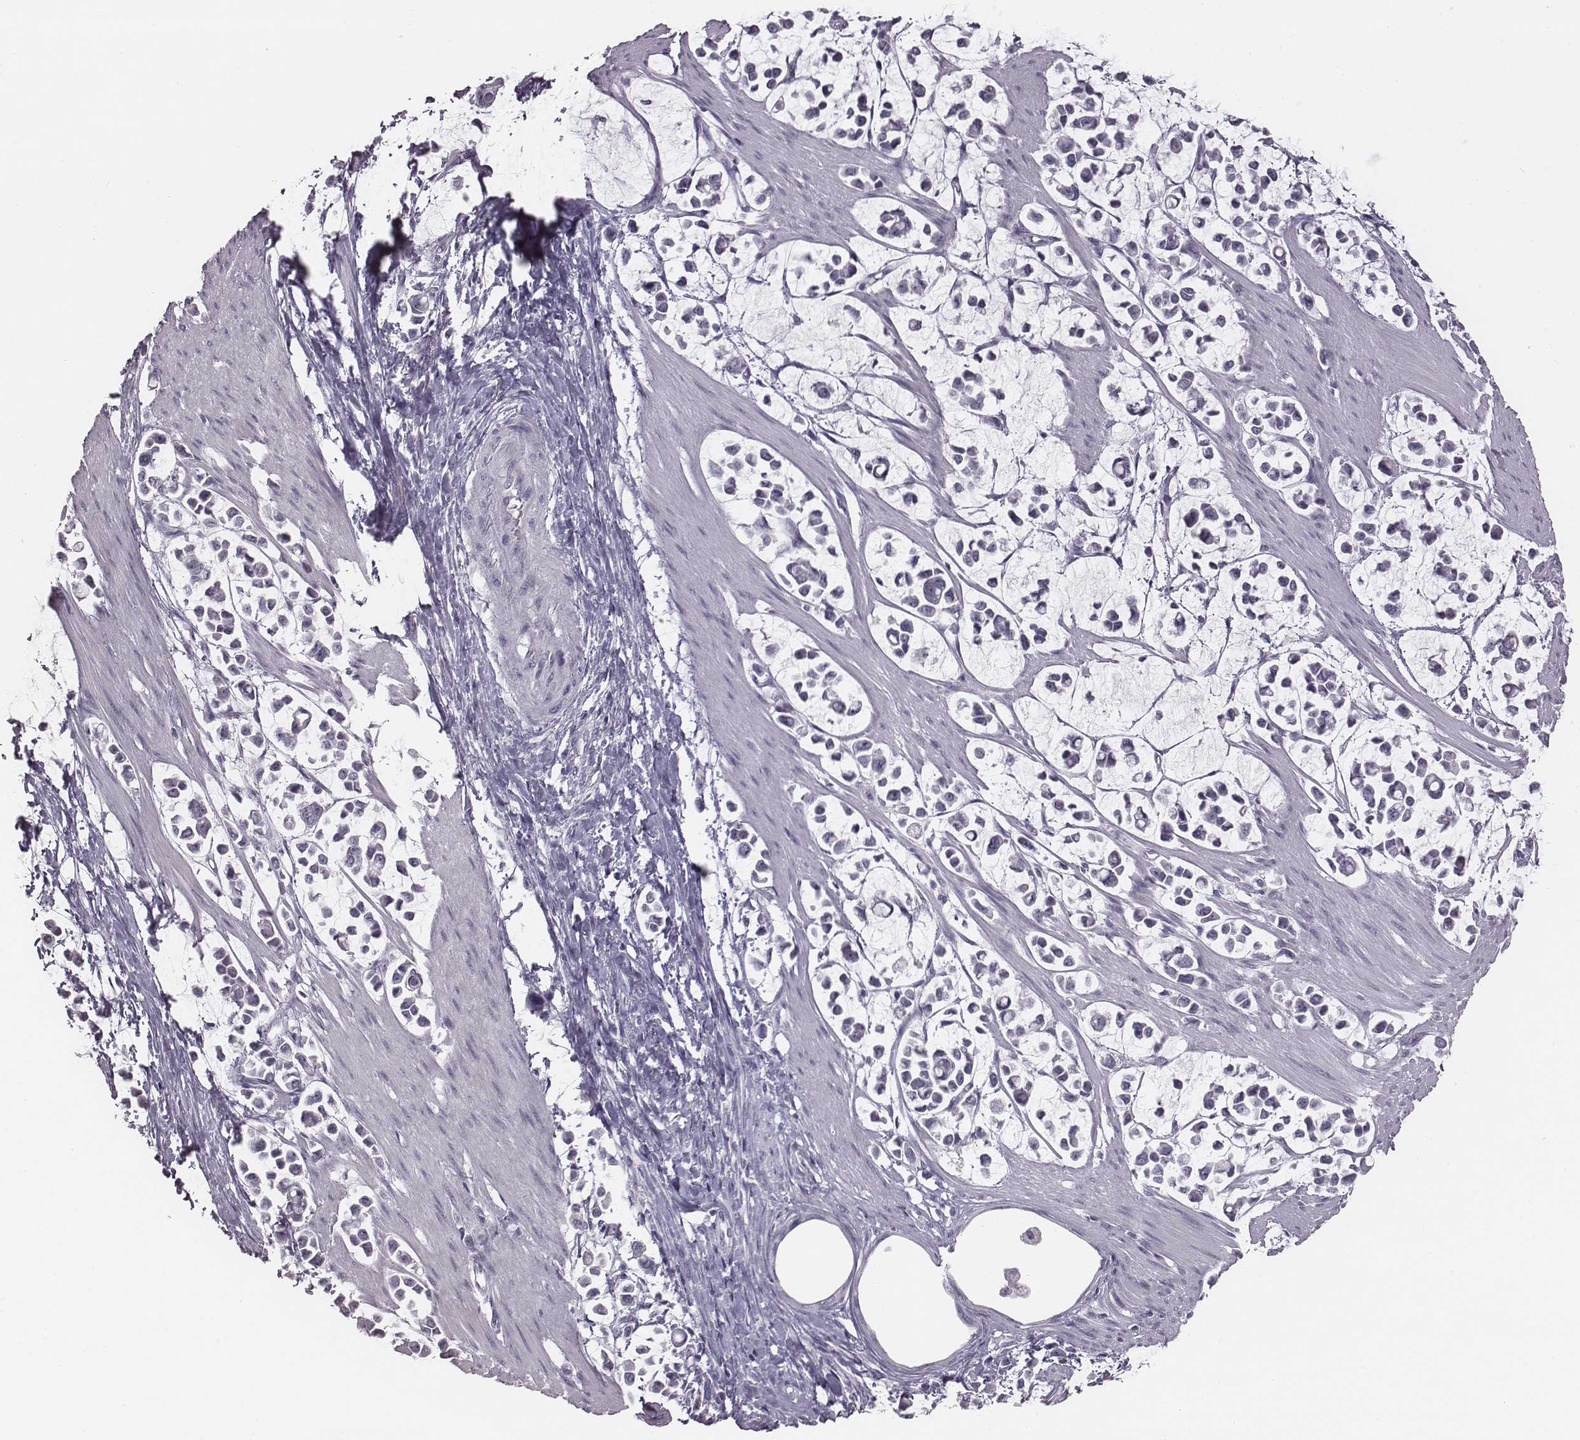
{"staining": {"intensity": "negative", "quantity": "none", "location": "none"}, "tissue": "stomach cancer", "cell_type": "Tumor cells", "image_type": "cancer", "snomed": [{"axis": "morphology", "description": "Adenocarcinoma, NOS"}, {"axis": "topography", "description": "Stomach"}], "caption": "A histopathology image of stomach cancer (adenocarcinoma) stained for a protein reveals no brown staining in tumor cells.", "gene": "PDE8B", "patient": {"sex": "male", "age": 82}}